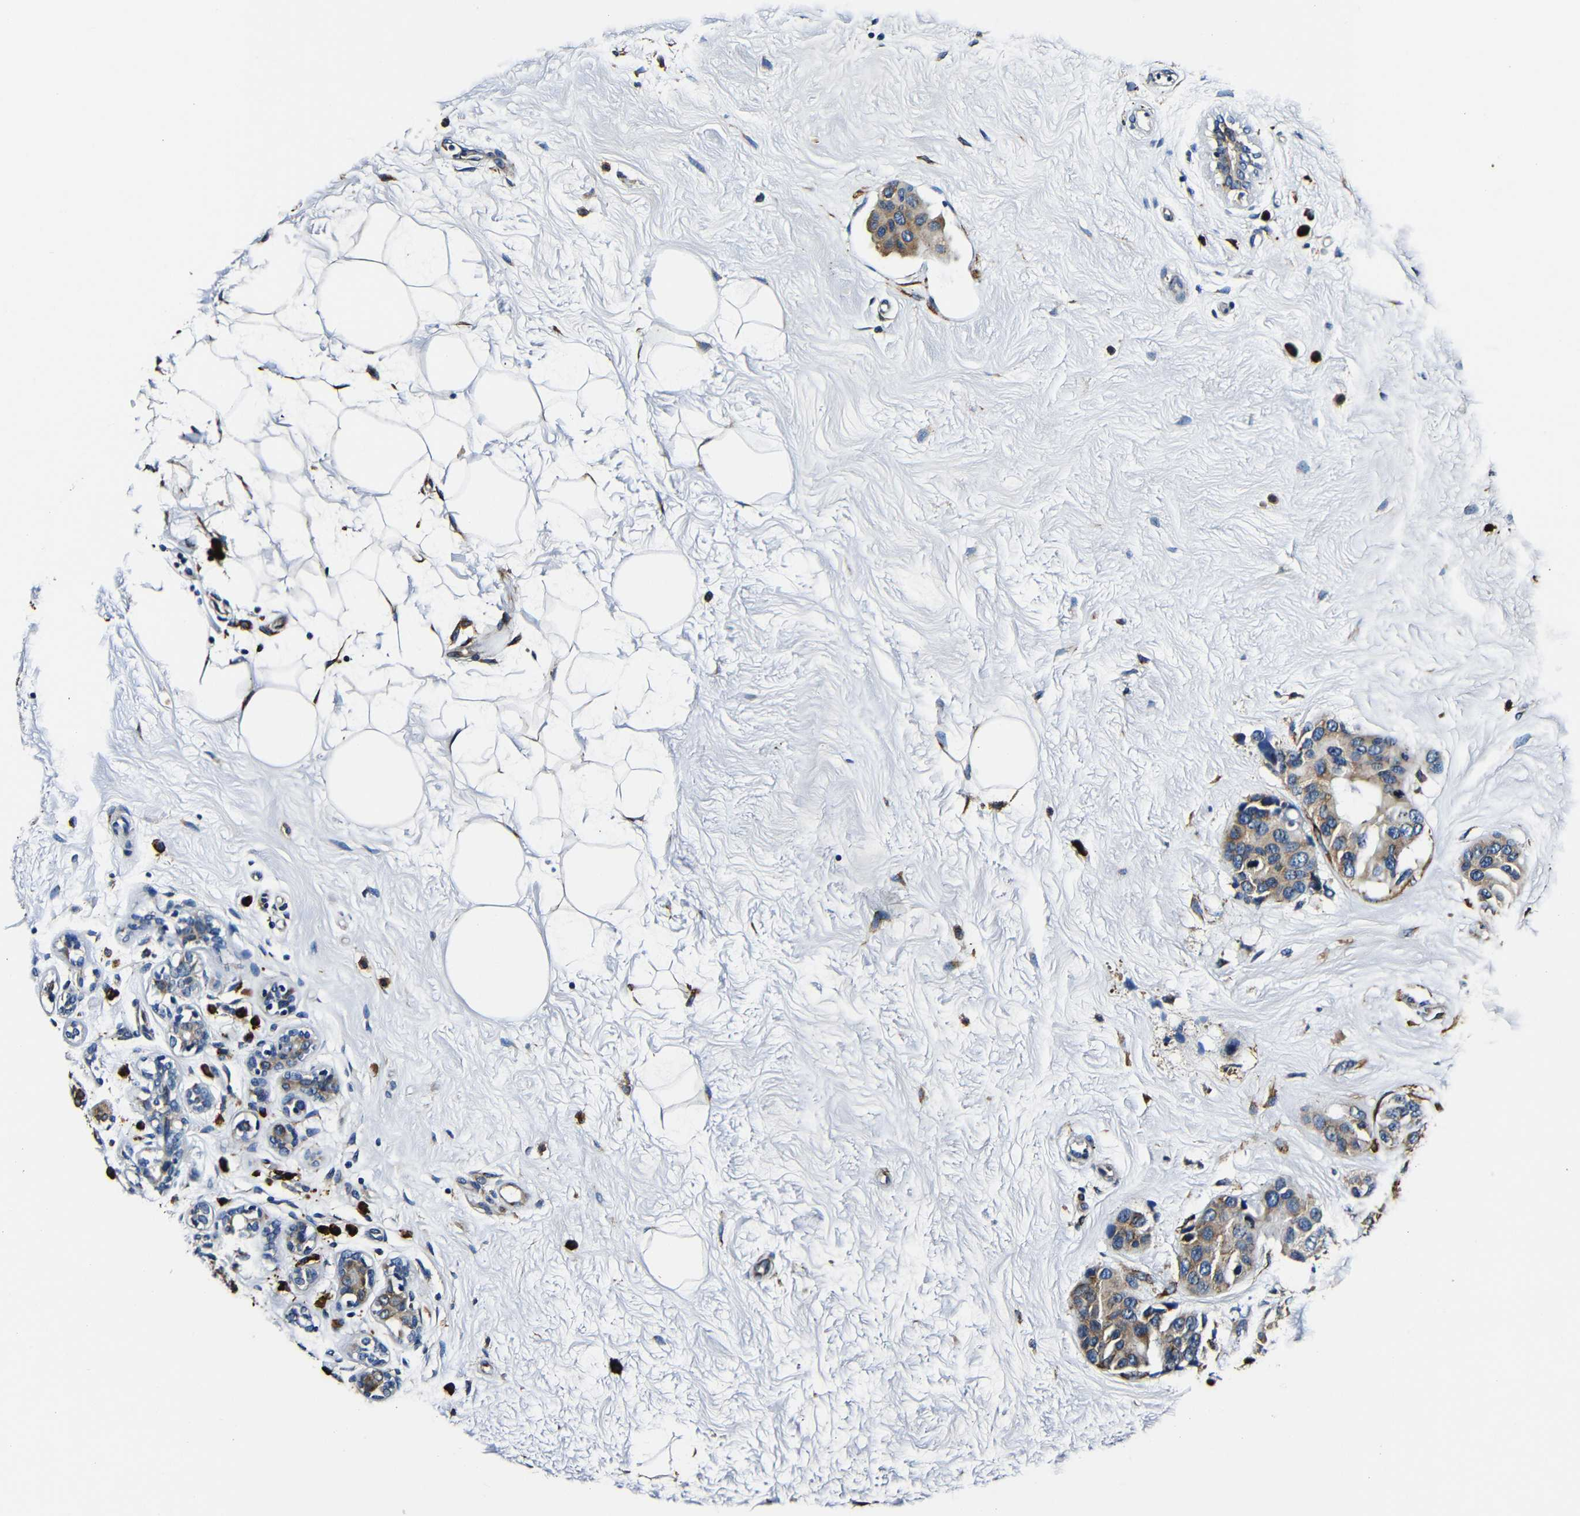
{"staining": {"intensity": "moderate", "quantity": ">75%", "location": "cytoplasmic/membranous"}, "tissue": "breast cancer", "cell_type": "Tumor cells", "image_type": "cancer", "snomed": [{"axis": "morphology", "description": "Normal tissue, NOS"}, {"axis": "morphology", "description": "Duct carcinoma"}, {"axis": "topography", "description": "Breast"}], "caption": "Breast intraductal carcinoma stained with immunohistochemistry (IHC) demonstrates moderate cytoplasmic/membranous positivity in approximately >75% of tumor cells. Immunohistochemistry stains the protein in brown and the nuclei are stained blue.", "gene": "RRBP1", "patient": {"sex": "female", "age": 39}}